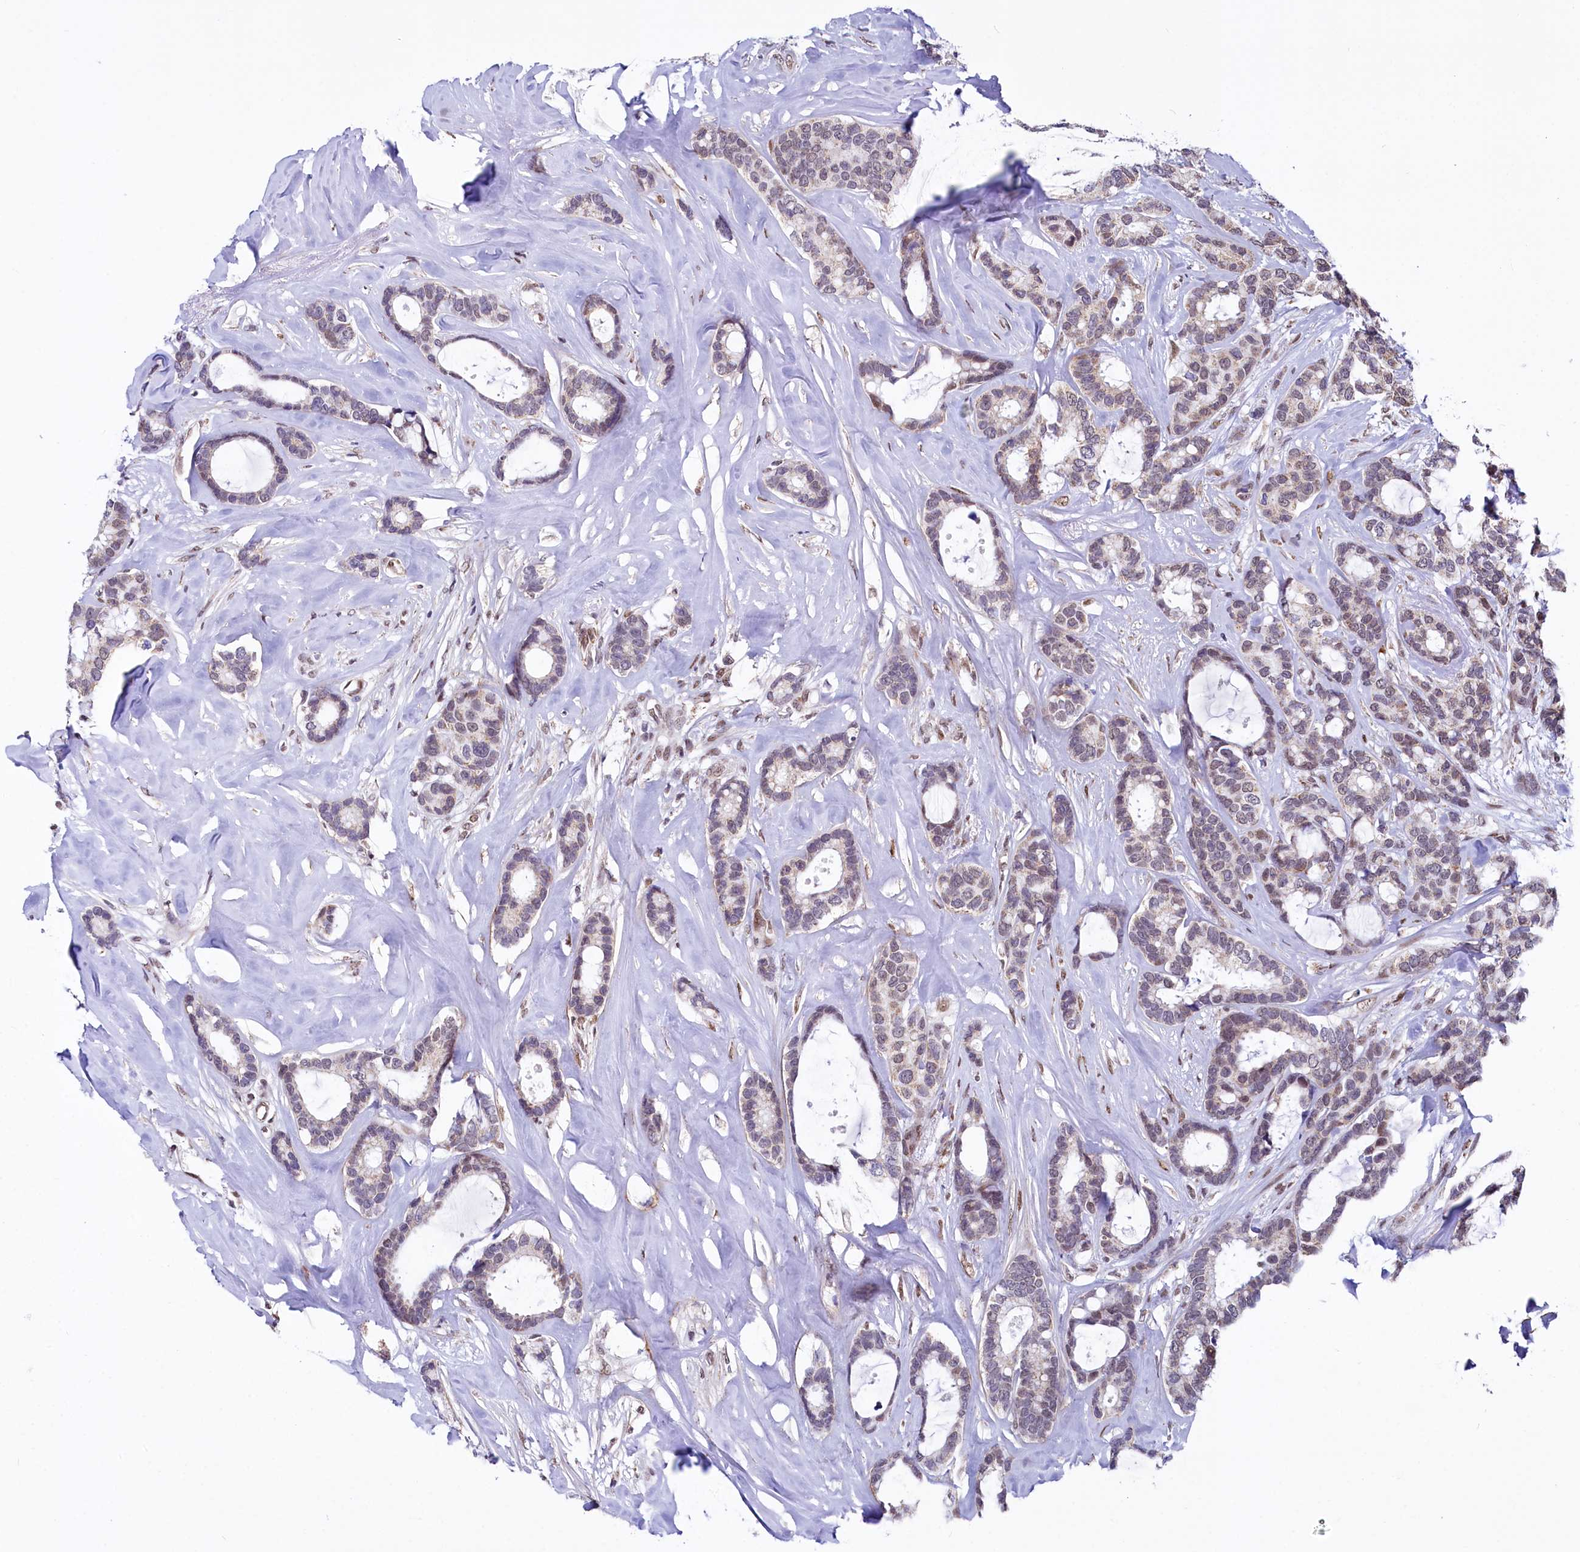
{"staining": {"intensity": "weak", "quantity": "25%-75%", "location": "nuclear"}, "tissue": "breast cancer", "cell_type": "Tumor cells", "image_type": "cancer", "snomed": [{"axis": "morphology", "description": "Duct carcinoma"}, {"axis": "topography", "description": "Breast"}], "caption": "IHC of breast cancer demonstrates low levels of weak nuclear expression in about 25%-75% of tumor cells.", "gene": "MORN3", "patient": {"sex": "female", "age": 87}}